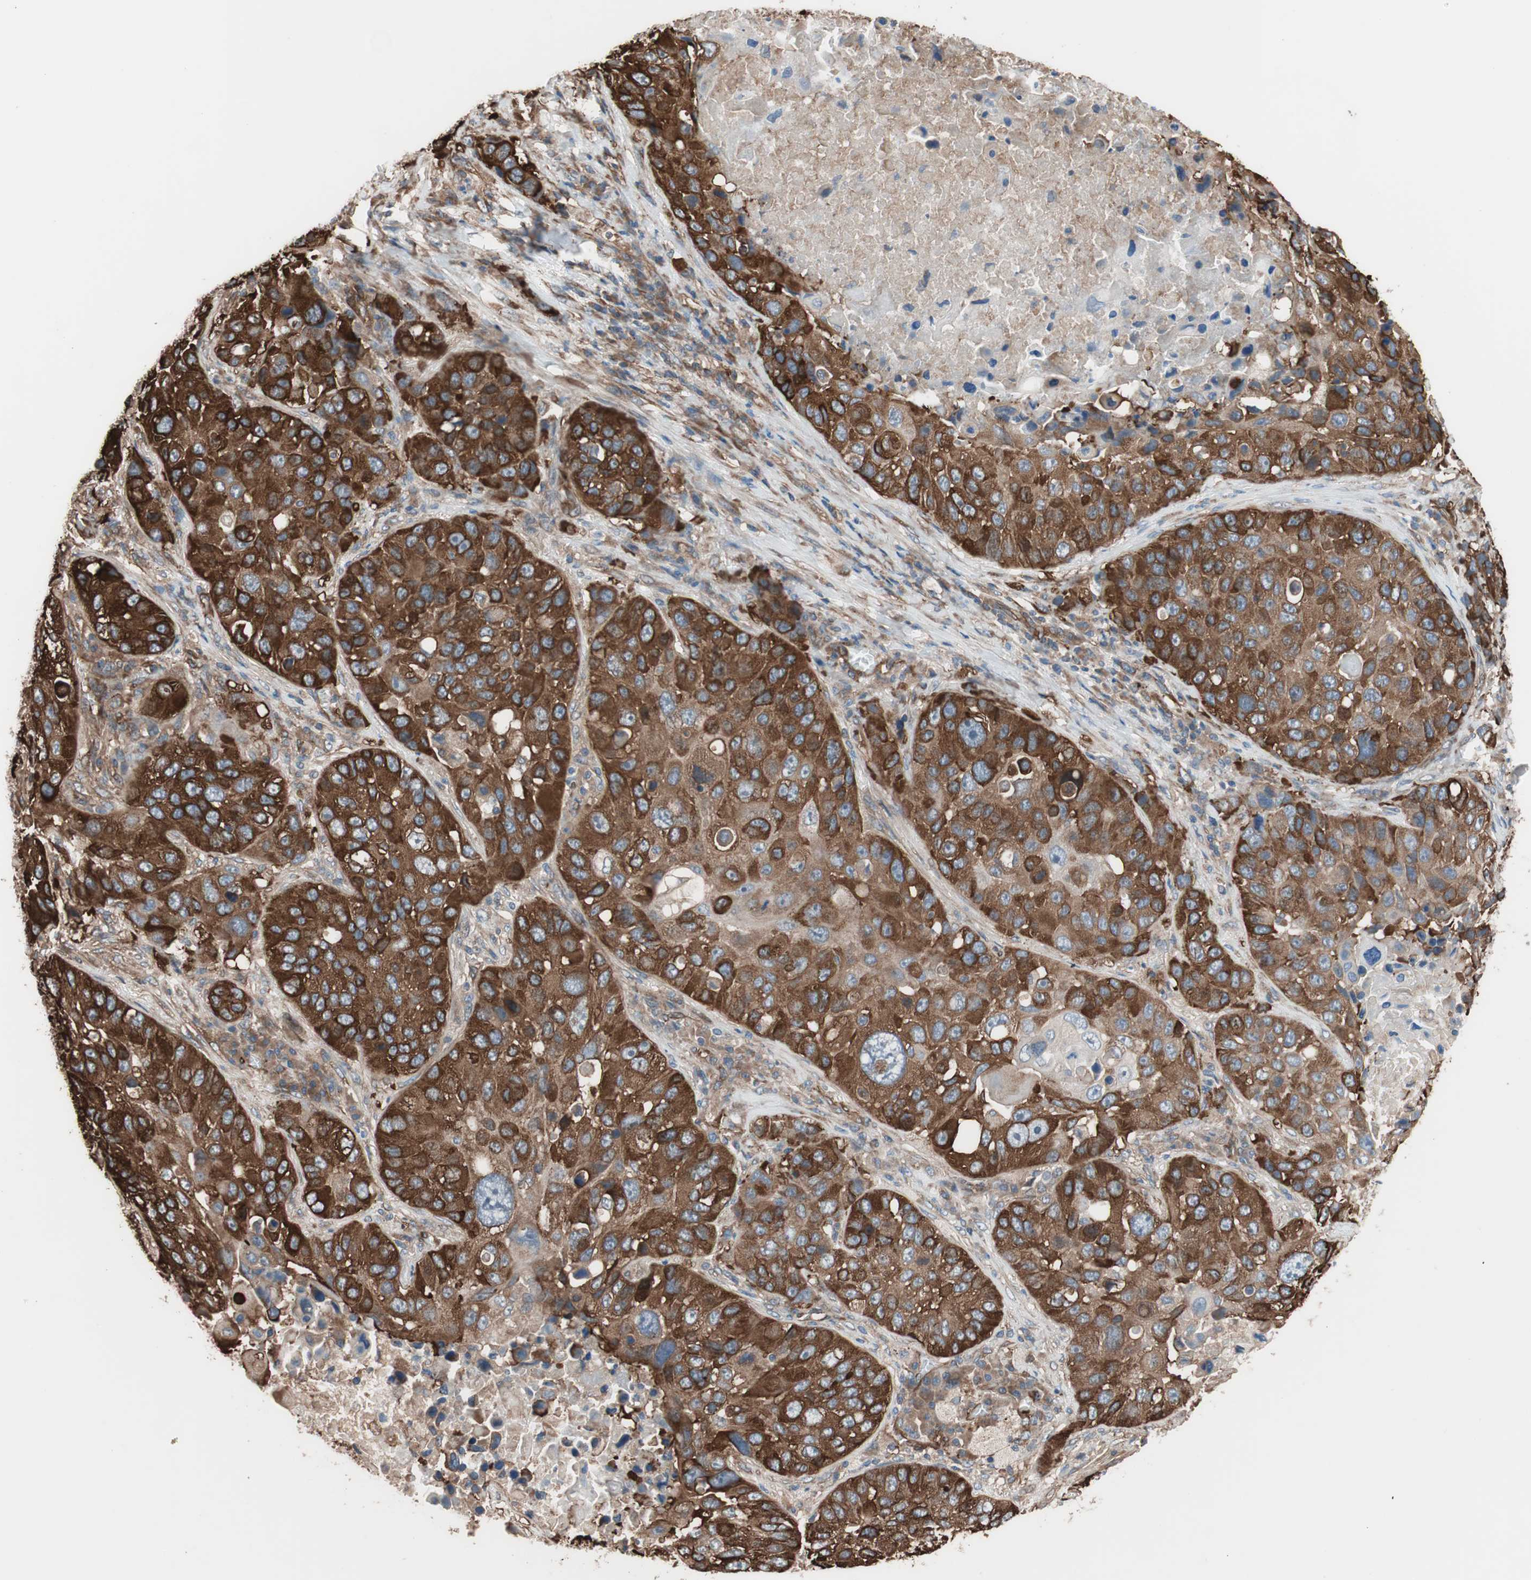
{"staining": {"intensity": "strong", "quantity": ">75%", "location": "cytoplasmic/membranous"}, "tissue": "lung cancer", "cell_type": "Tumor cells", "image_type": "cancer", "snomed": [{"axis": "morphology", "description": "Squamous cell carcinoma, NOS"}, {"axis": "topography", "description": "Lung"}], "caption": "Immunohistochemical staining of human squamous cell carcinoma (lung) displays high levels of strong cytoplasmic/membranous expression in approximately >75% of tumor cells.", "gene": "GPSM2", "patient": {"sex": "male", "age": 57}}